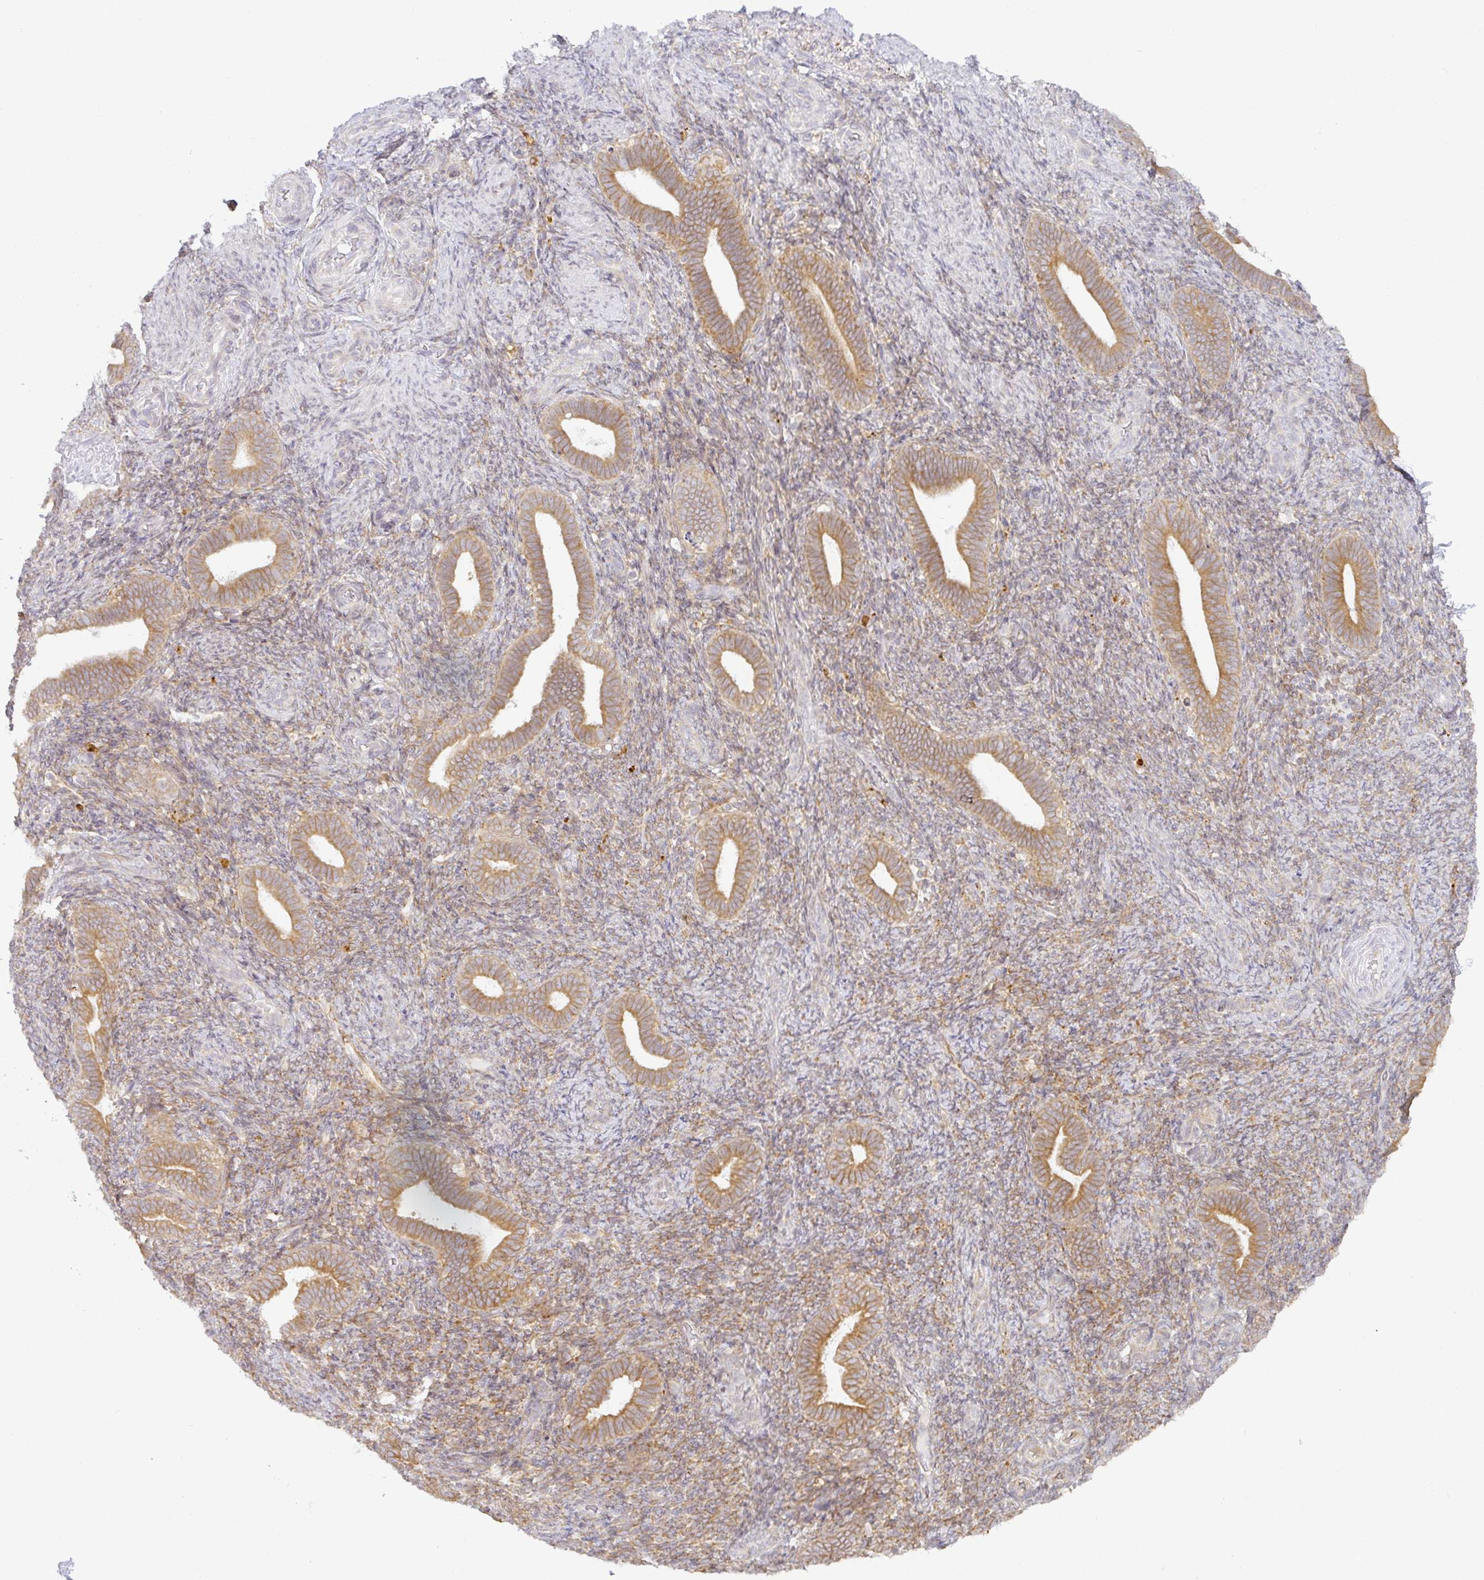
{"staining": {"intensity": "moderate", "quantity": "25%-75%", "location": "cytoplasmic/membranous"}, "tissue": "endometrium", "cell_type": "Cells in endometrial stroma", "image_type": "normal", "snomed": [{"axis": "morphology", "description": "Normal tissue, NOS"}, {"axis": "topography", "description": "Endometrium"}], "caption": "Moderate cytoplasmic/membranous positivity is appreciated in about 25%-75% of cells in endometrial stroma in unremarkable endometrium.", "gene": "DERL2", "patient": {"sex": "female", "age": 34}}